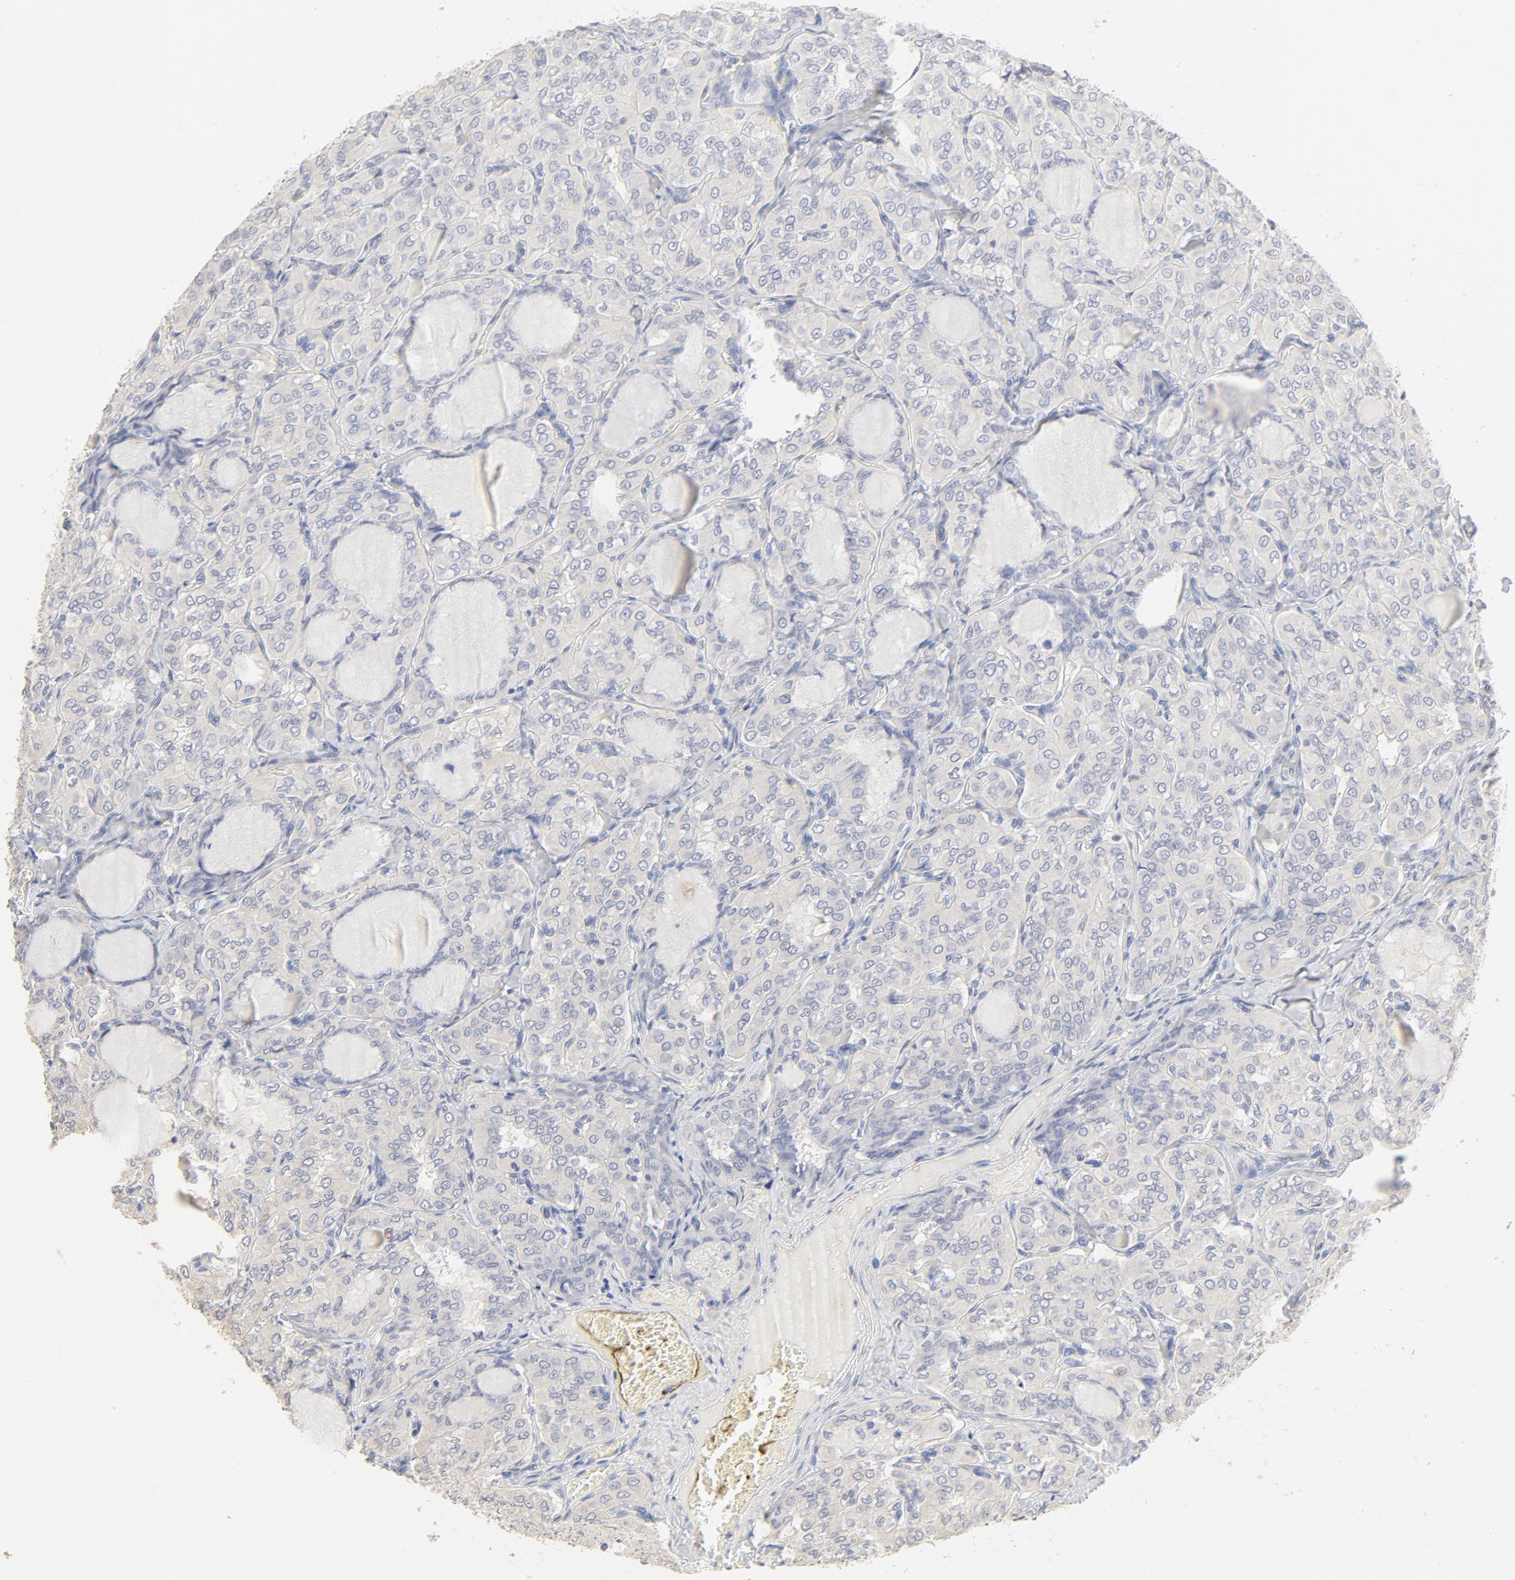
{"staining": {"intensity": "negative", "quantity": "none", "location": "none"}, "tissue": "thyroid cancer", "cell_type": "Tumor cells", "image_type": "cancer", "snomed": [{"axis": "morphology", "description": "Papillary adenocarcinoma, NOS"}, {"axis": "topography", "description": "Thyroid gland"}], "caption": "Photomicrograph shows no protein expression in tumor cells of thyroid cancer (papillary adenocarcinoma) tissue. The staining is performed using DAB brown chromogen with nuclei counter-stained in using hematoxylin.", "gene": "FCGBP", "patient": {"sex": "male", "age": 20}}